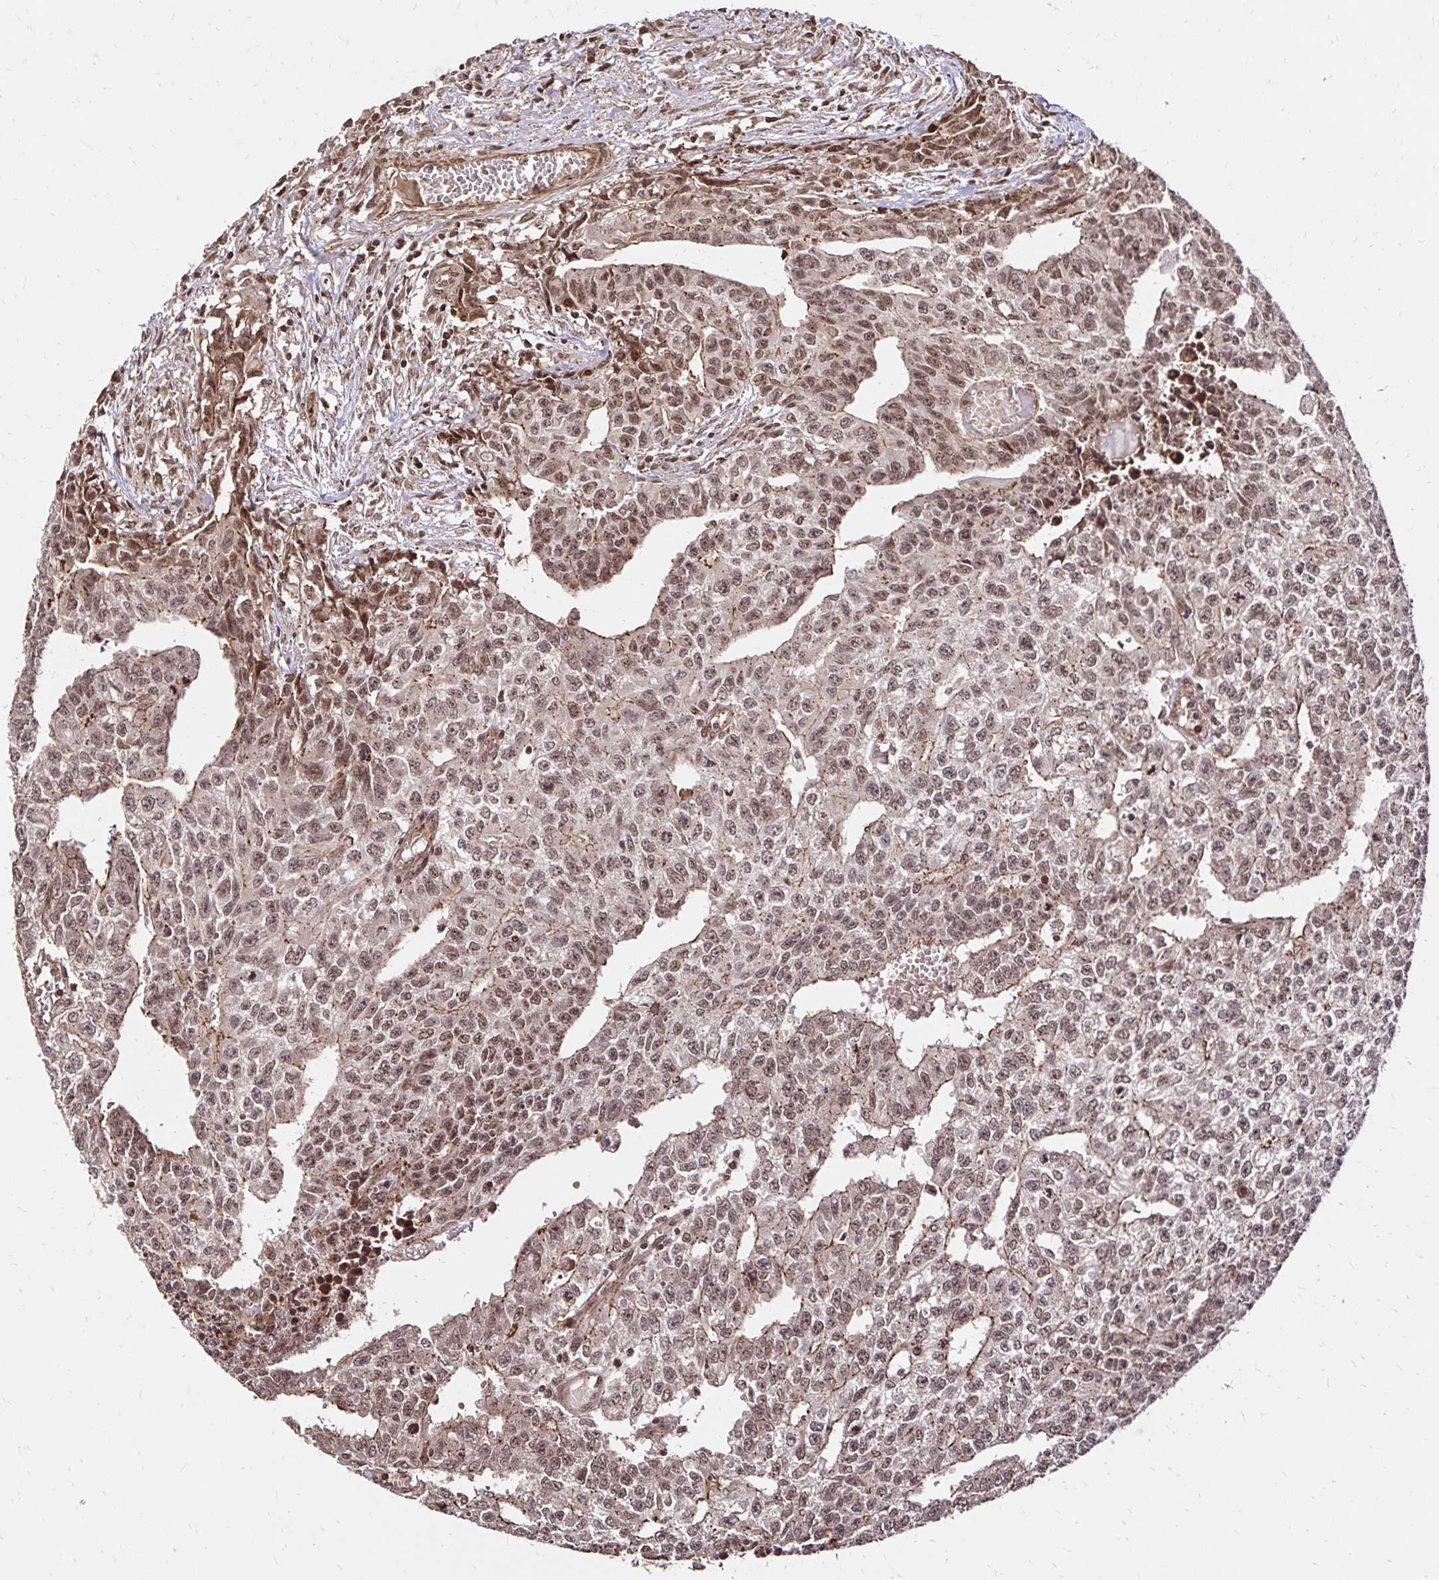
{"staining": {"intensity": "moderate", "quantity": ">75%", "location": "nuclear"}, "tissue": "testis cancer", "cell_type": "Tumor cells", "image_type": "cancer", "snomed": [{"axis": "morphology", "description": "Carcinoma, Embryonal, NOS"}, {"axis": "morphology", "description": "Teratoma, malignant, NOS"}, {"axis": "topography", "description": "Testis"}], "caption": "Human testis malignant teratoma stained with a protein marker reveals moderate staining in tumor cells.", "gene": "GLYR1", "patient": {"sex": "male", "age": 24}}